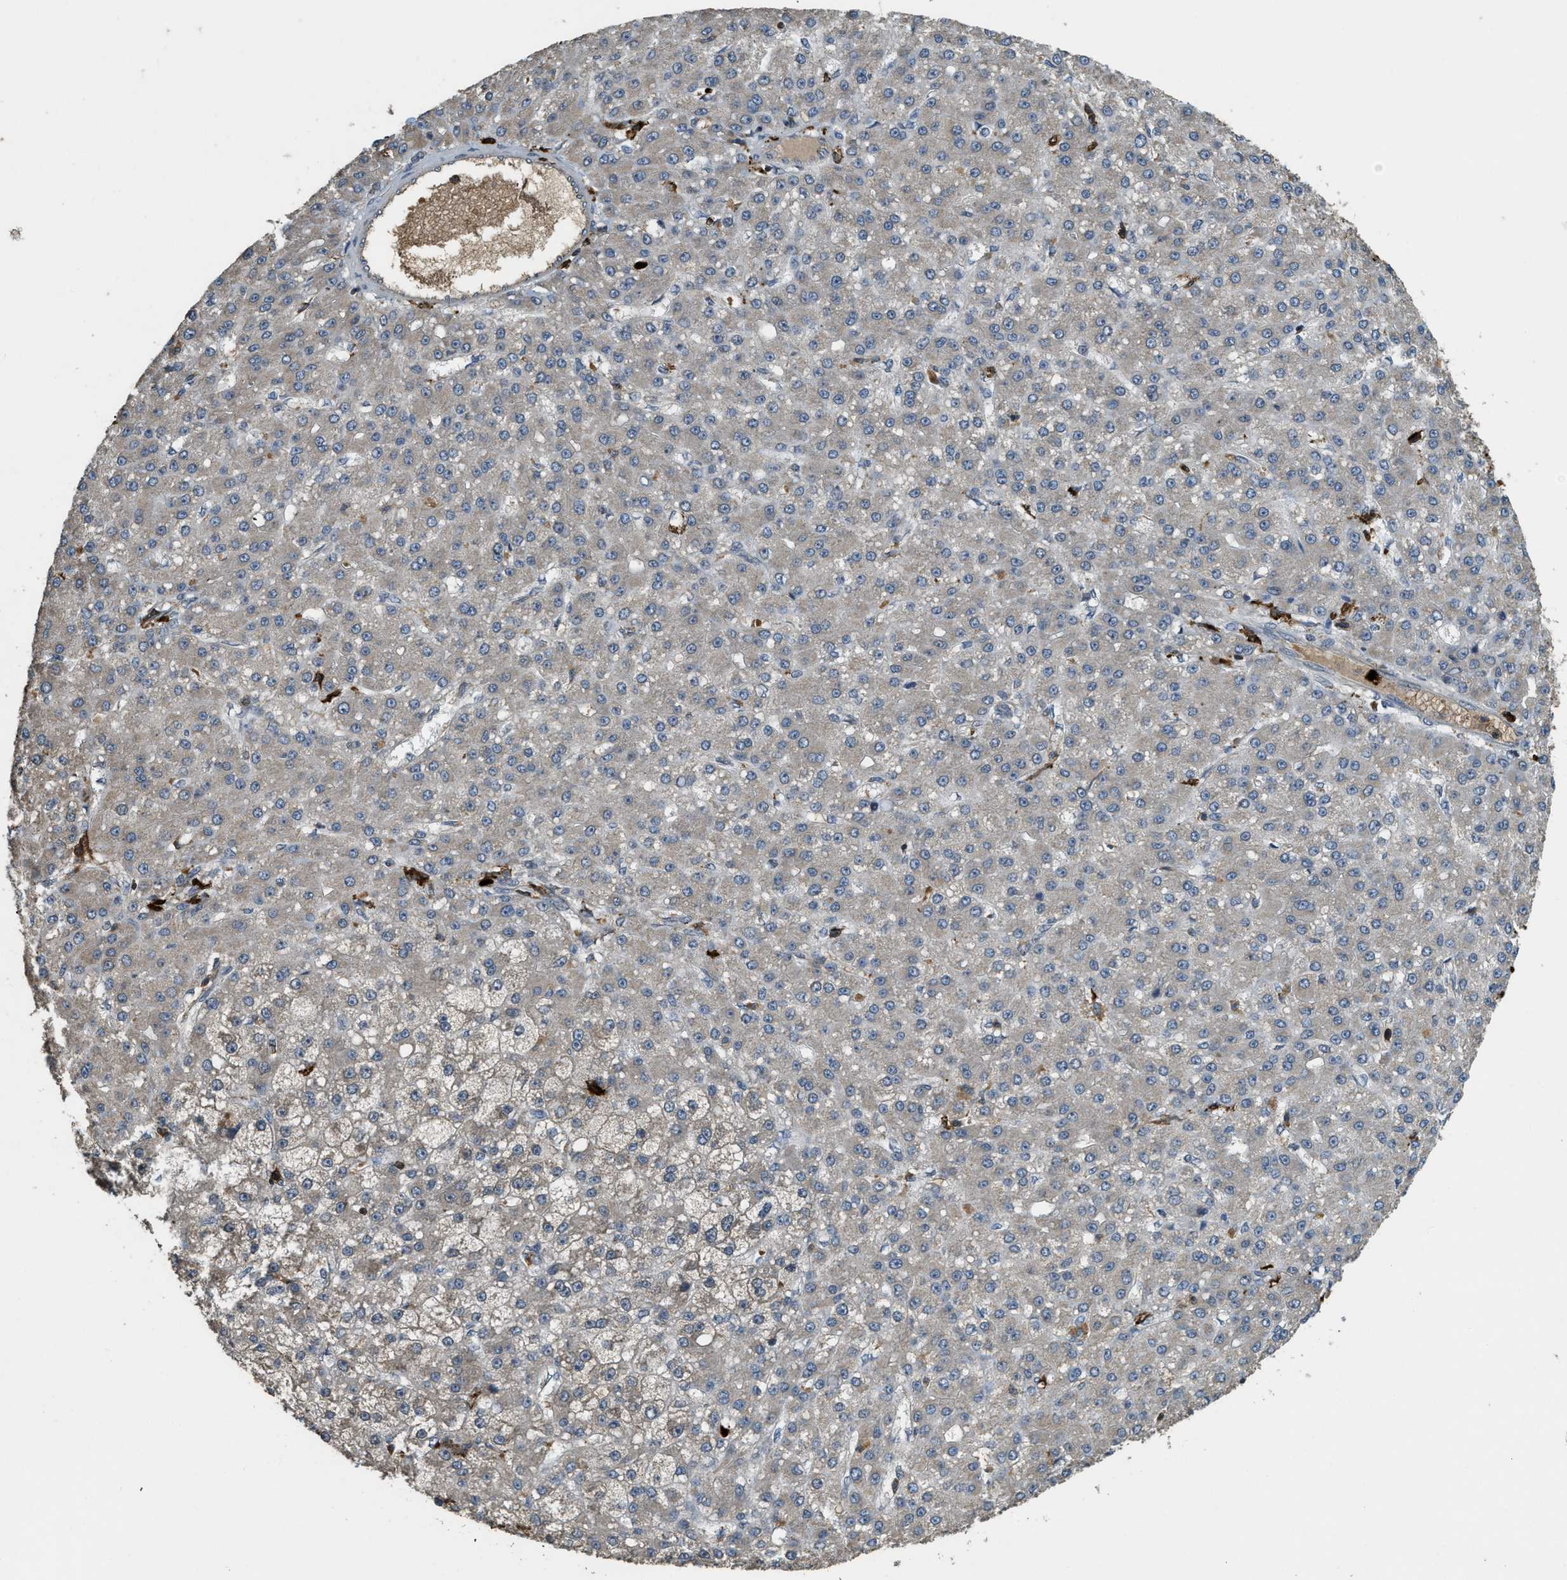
{"staining": {"intensity": "negative", "quantity": "none", "location": "none"}, "tissue": "liver cancer", "cell_type": "Tumor cells", "image_type": "cancer", "snomed": [{"axis": "morphology", "description": "Carcinoma, Hepatocellular, NOS"}, {"axis": "topography", "description": "Liver"}], "caption": "DAB (3,3'-diaminobenzidine) immunohistochemical staining of liver cancer exhibits no significant staining in tumor cells.", "gene": "RNF141", "patient": {"sex": "male", "age": 67}}